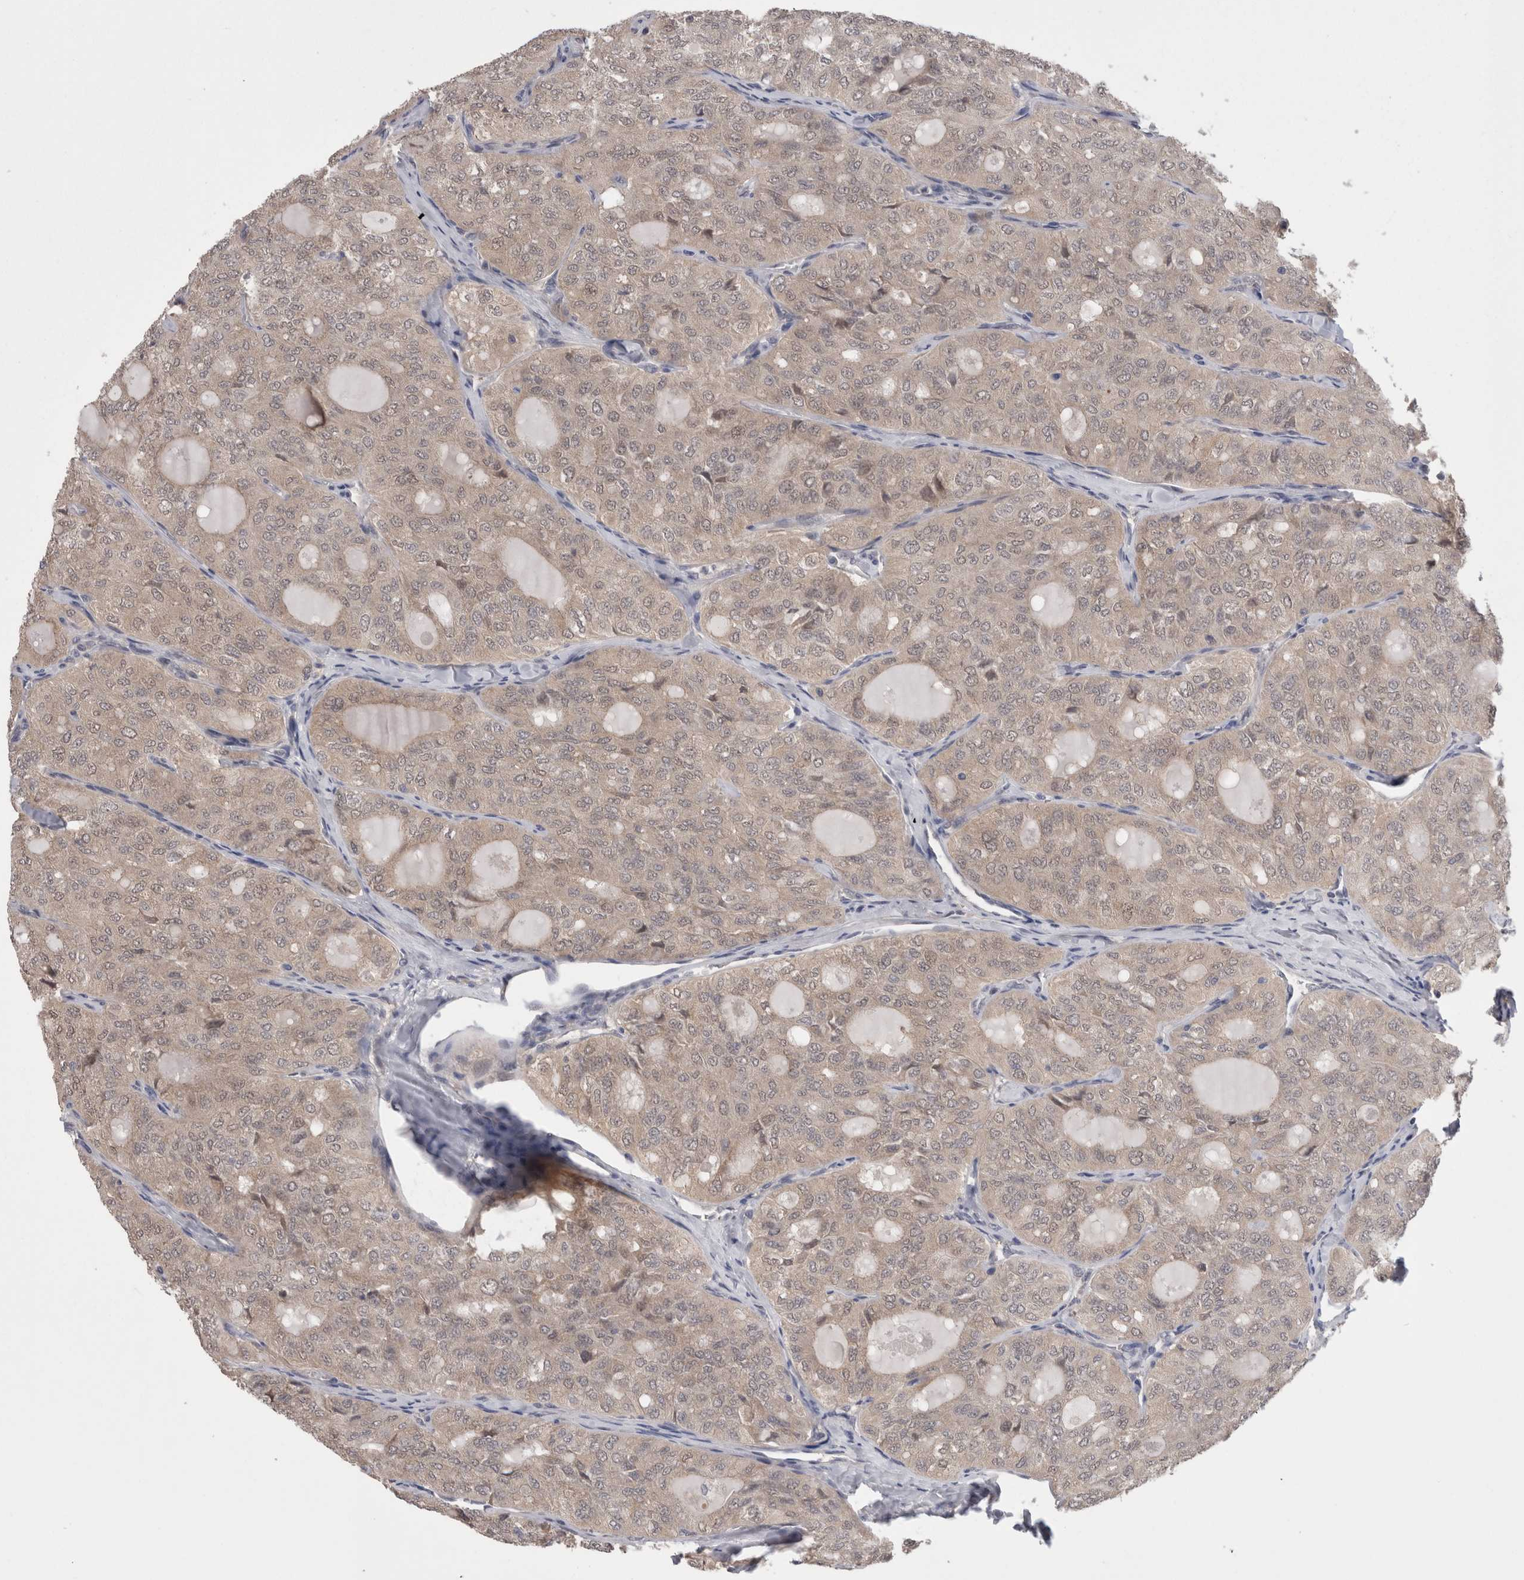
{"staining": {"intensity": "weak", "quantity": "25%-75%", "location": "cytoplasmic/membranous"}, "tissue": "thyroid cancer", "cell_type": "Tumor cells", "image_type": "cancer", "snomed": [{"axis": "morphology", "description": "Follicular adenoma carcinoma, NOS"}, {"axis": "topography", "description": "Thyroid gland"}], "caption": "This image demonstrates IHC staining of thyroid cancer (follicular adenoma carcinoma), with low weak cytoplasmic/membranous expression in about 25%-75% of tumor cells.", "gene": "DCTN6", "patient": {"sex": "male", "age": 75}}